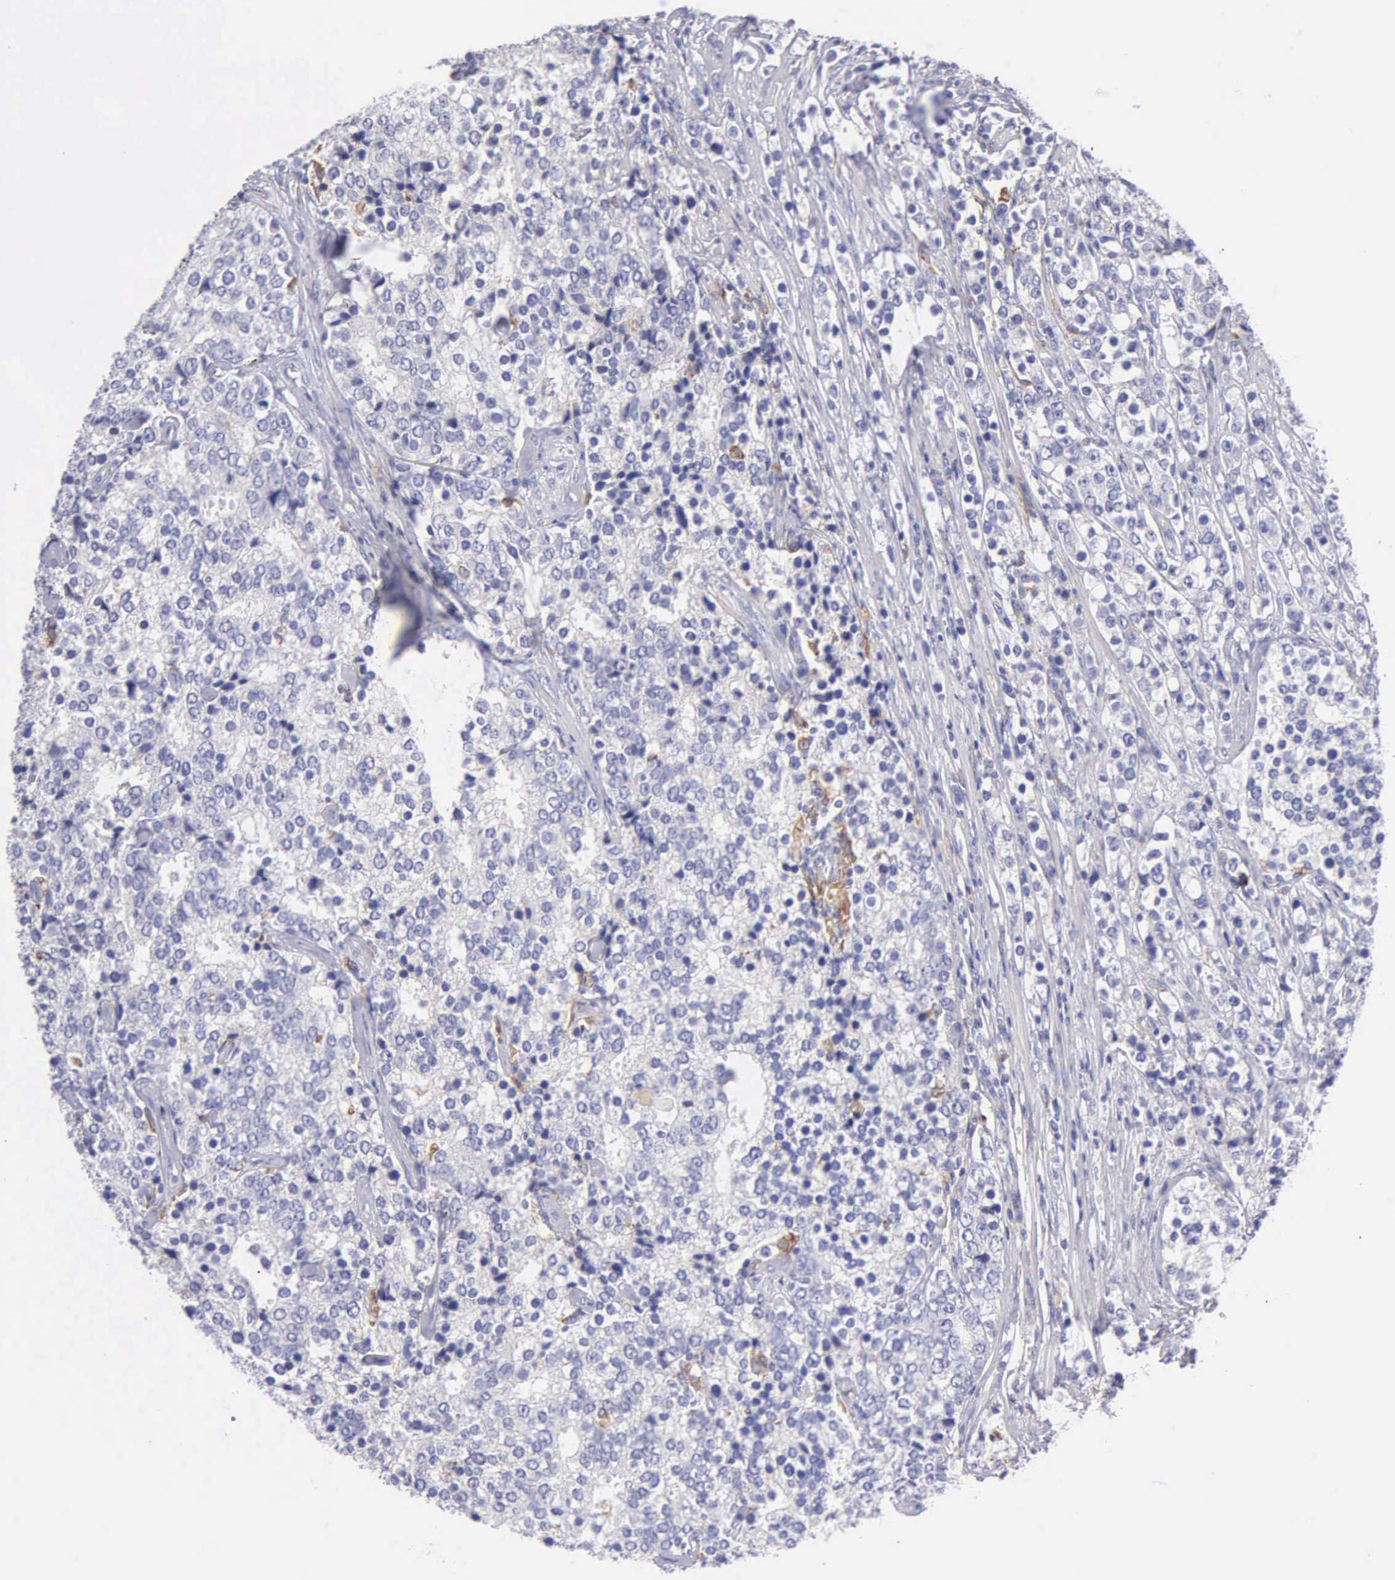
{"staining": {"intensity": "negative", "quantity": "none", "location": "none"}, "tissue": "prostate cancer", "cell_type": "Tumor cells", "image_type": "cancer", "snomed": [{"axis": "morphology", "description": "Adenocarcinoma, High grade"}, {"axis": "topography", "description": "Prostate"}], "caption": "A photomicrograph of prostate cancer (adenocarcinoma (high-grade)) stained for a protein demonstrates no brown staining in tumor cells.", "gene": "TYRP1", "patient": {"sex": "male", "age": 71}}